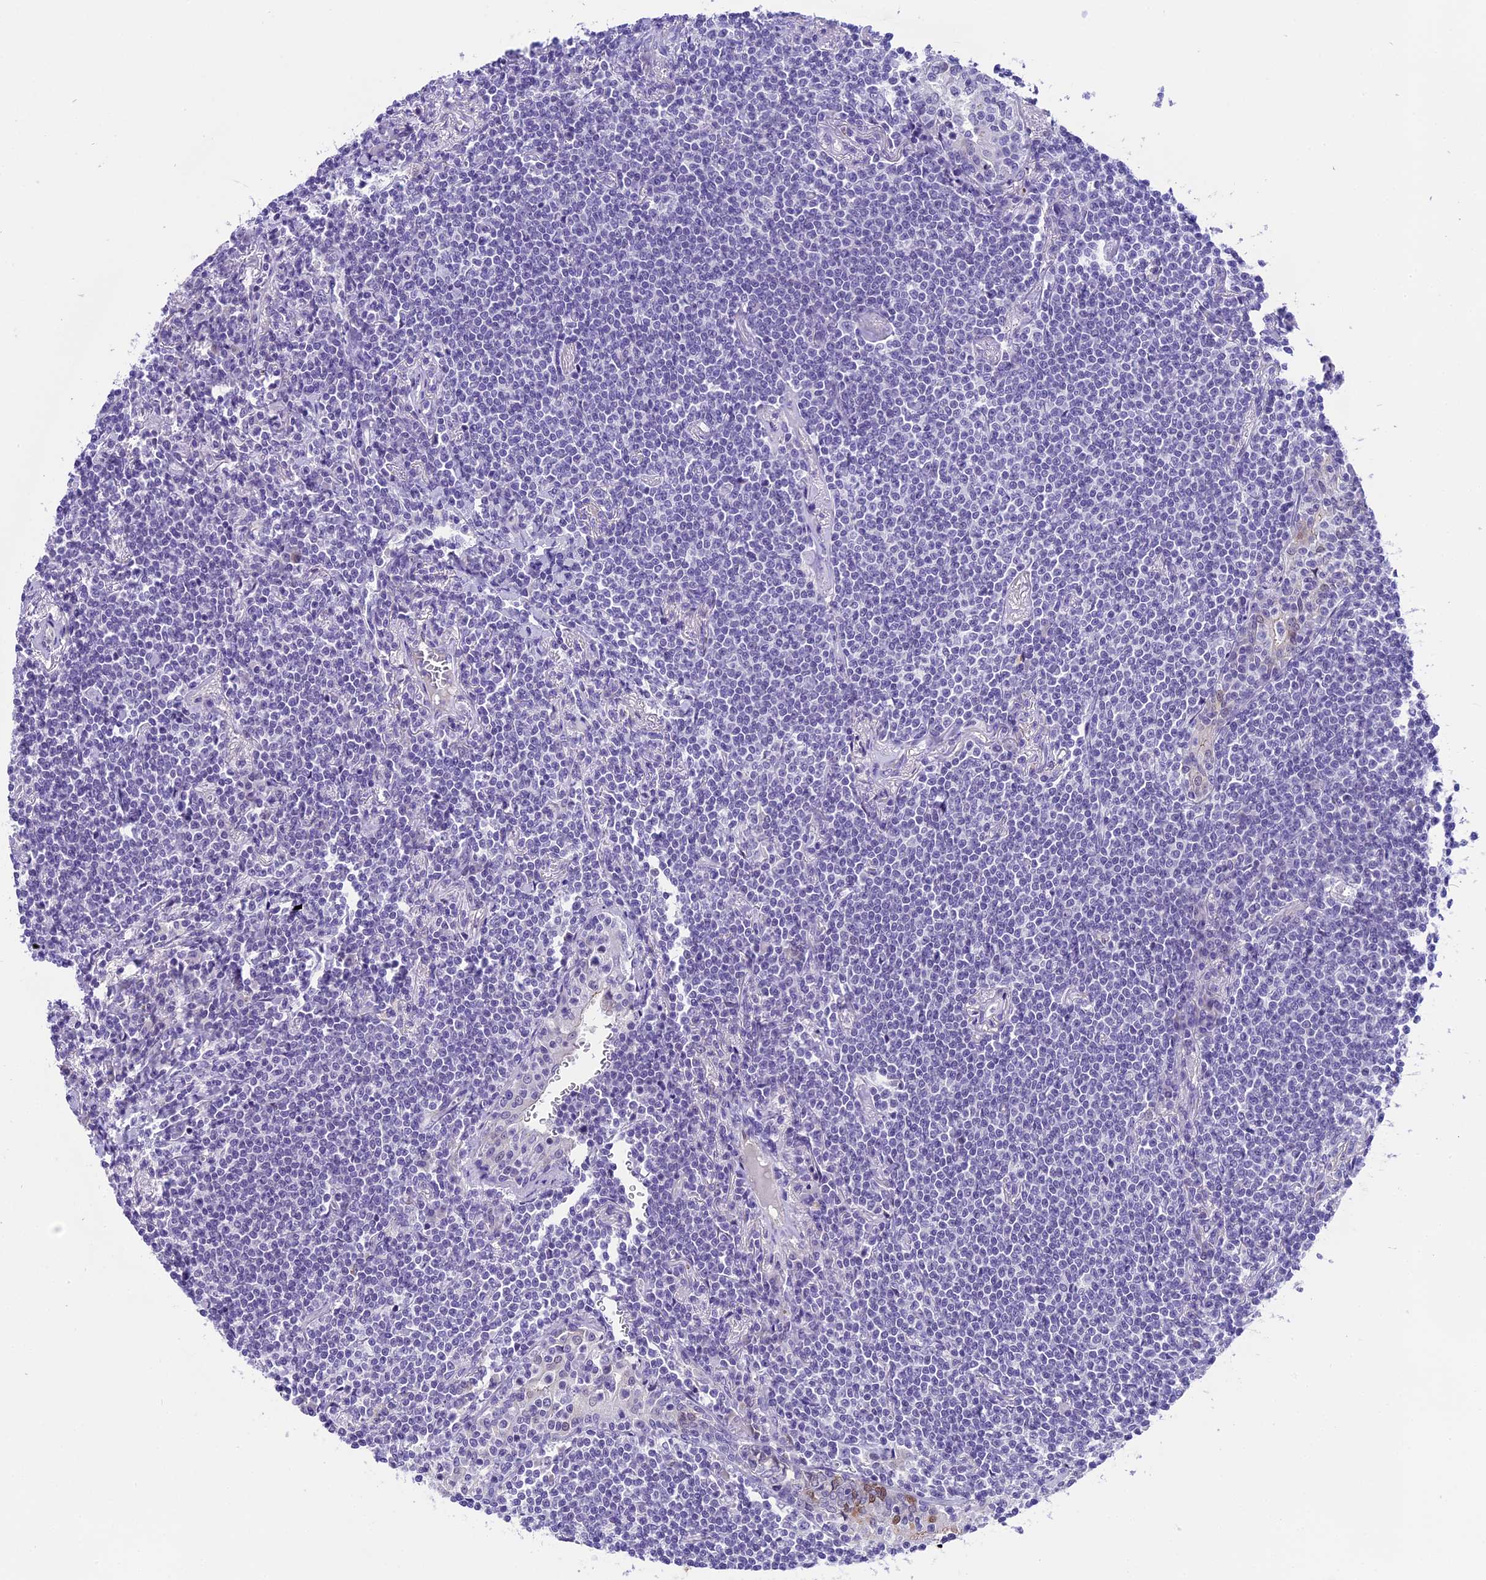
{"staining": {"intensity": "negative", "quantity": "none", "location": "none"}, "tissue": "lymphoma", "cell_type": "Tumor cells", "image_type": "cancer", "snomed": [{"axis": "morphology", "description": "Malignant lymphoma, non-Hodgkin's type, Low grade"}, {"axis": "topography", "description": "Lung"}], "caption": "Low-grade malignant lymphoma, non-Hodgkin's type stained for a protein using immunohistochemistry exhibits no staining tumor cells.", "gene": "PRR15", "patient": {"sex": "female", "age": 71}}